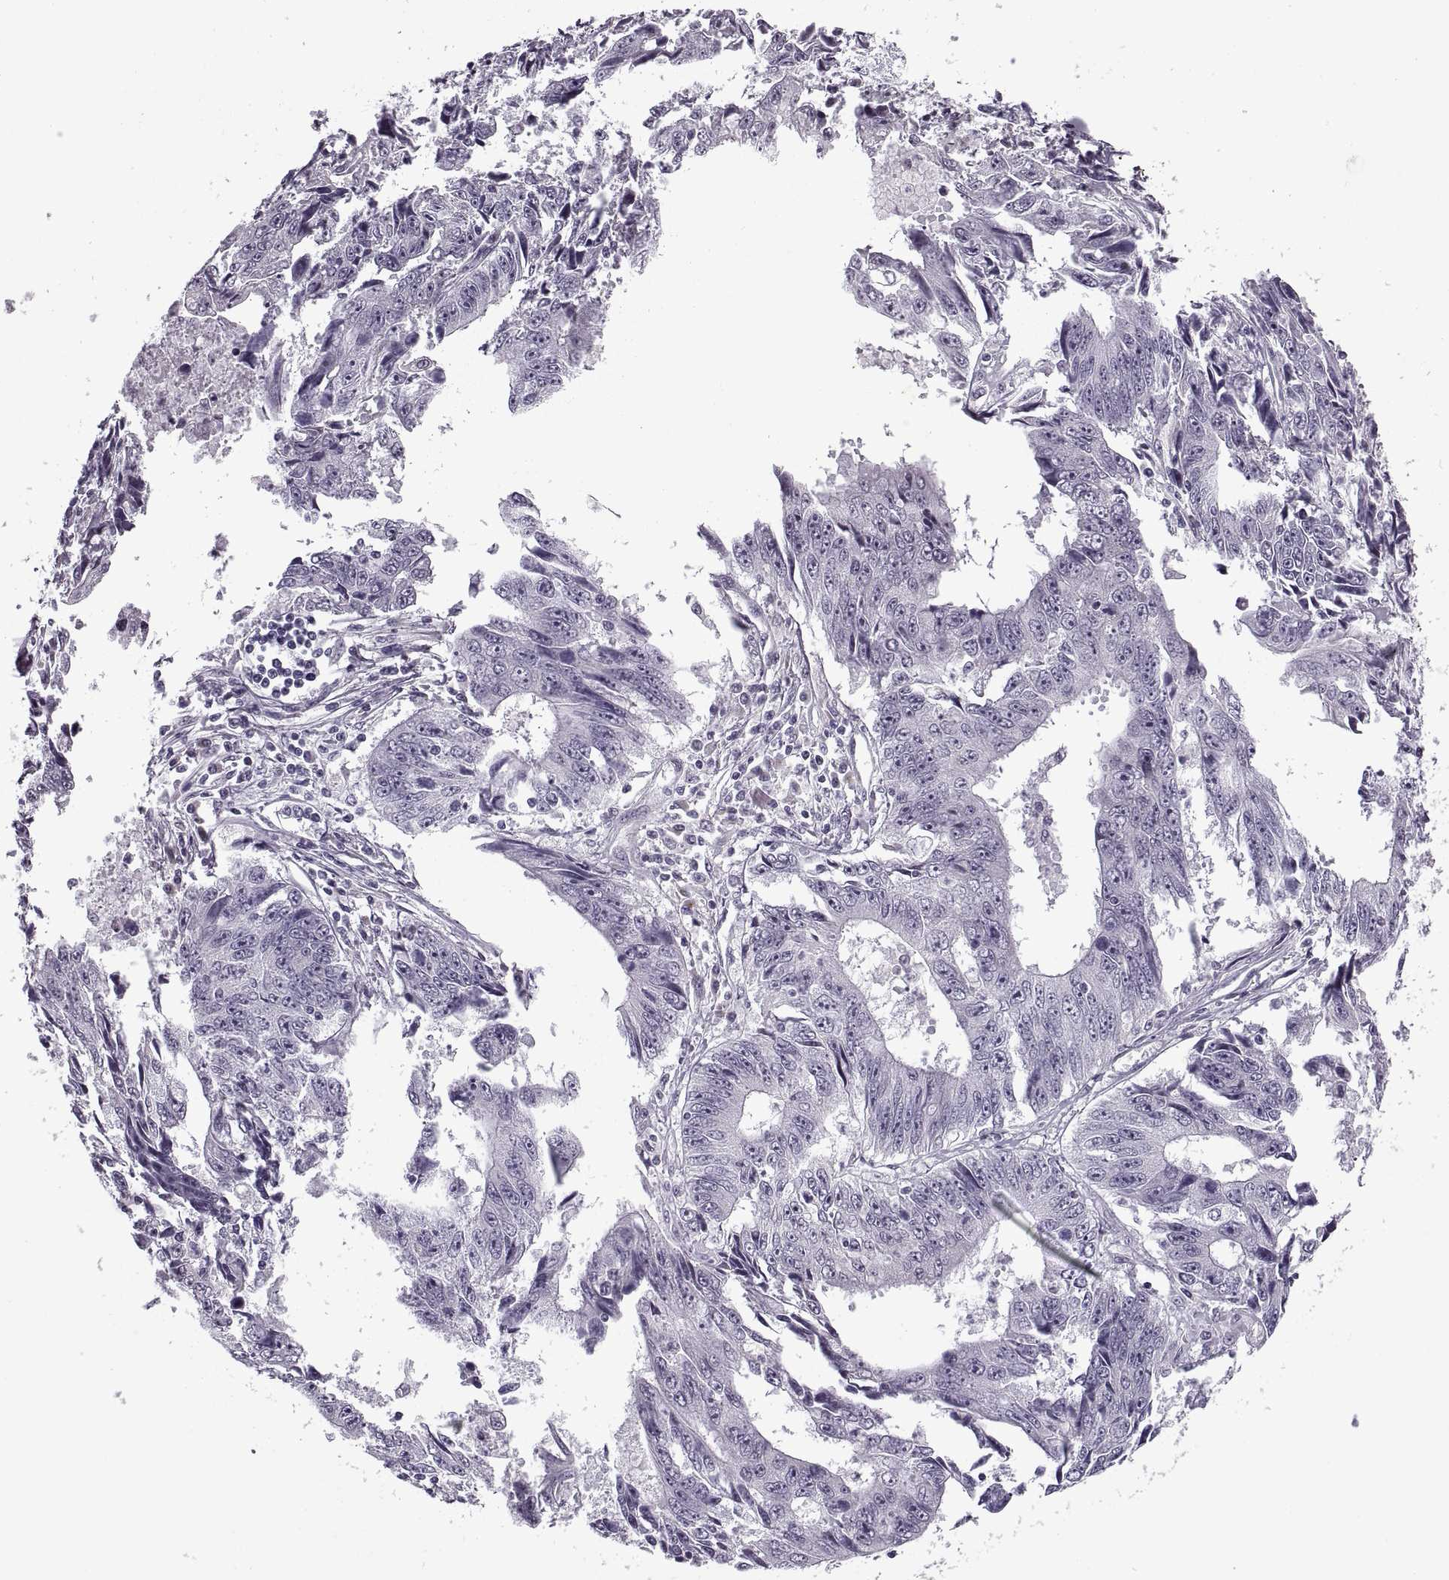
{"staining": {"intensity": "negative", "quantity": "none", "location": "none"}, "tissue": "liver cancer", "cell_type": "Tumor cells", "image_type": "cancer", "snomed": [{"axis": "morphology", "description": "Cholangiocarcinoma"}, {"axis": "topography", "description": "Liver"}], "caption": "Liver cholangiocarcinoma was stained to show a protein in brown. There is no significant expression in tumor cells. The staining was performed using DAB (3,3'-diaminobenzidine) to visualize the protein expression in brown, while the nuclei were stained in blue with hematoxylin (Magnification: 20x).", "gene": "PRSS37", "patient": {"sex": "male", "age": 65}}